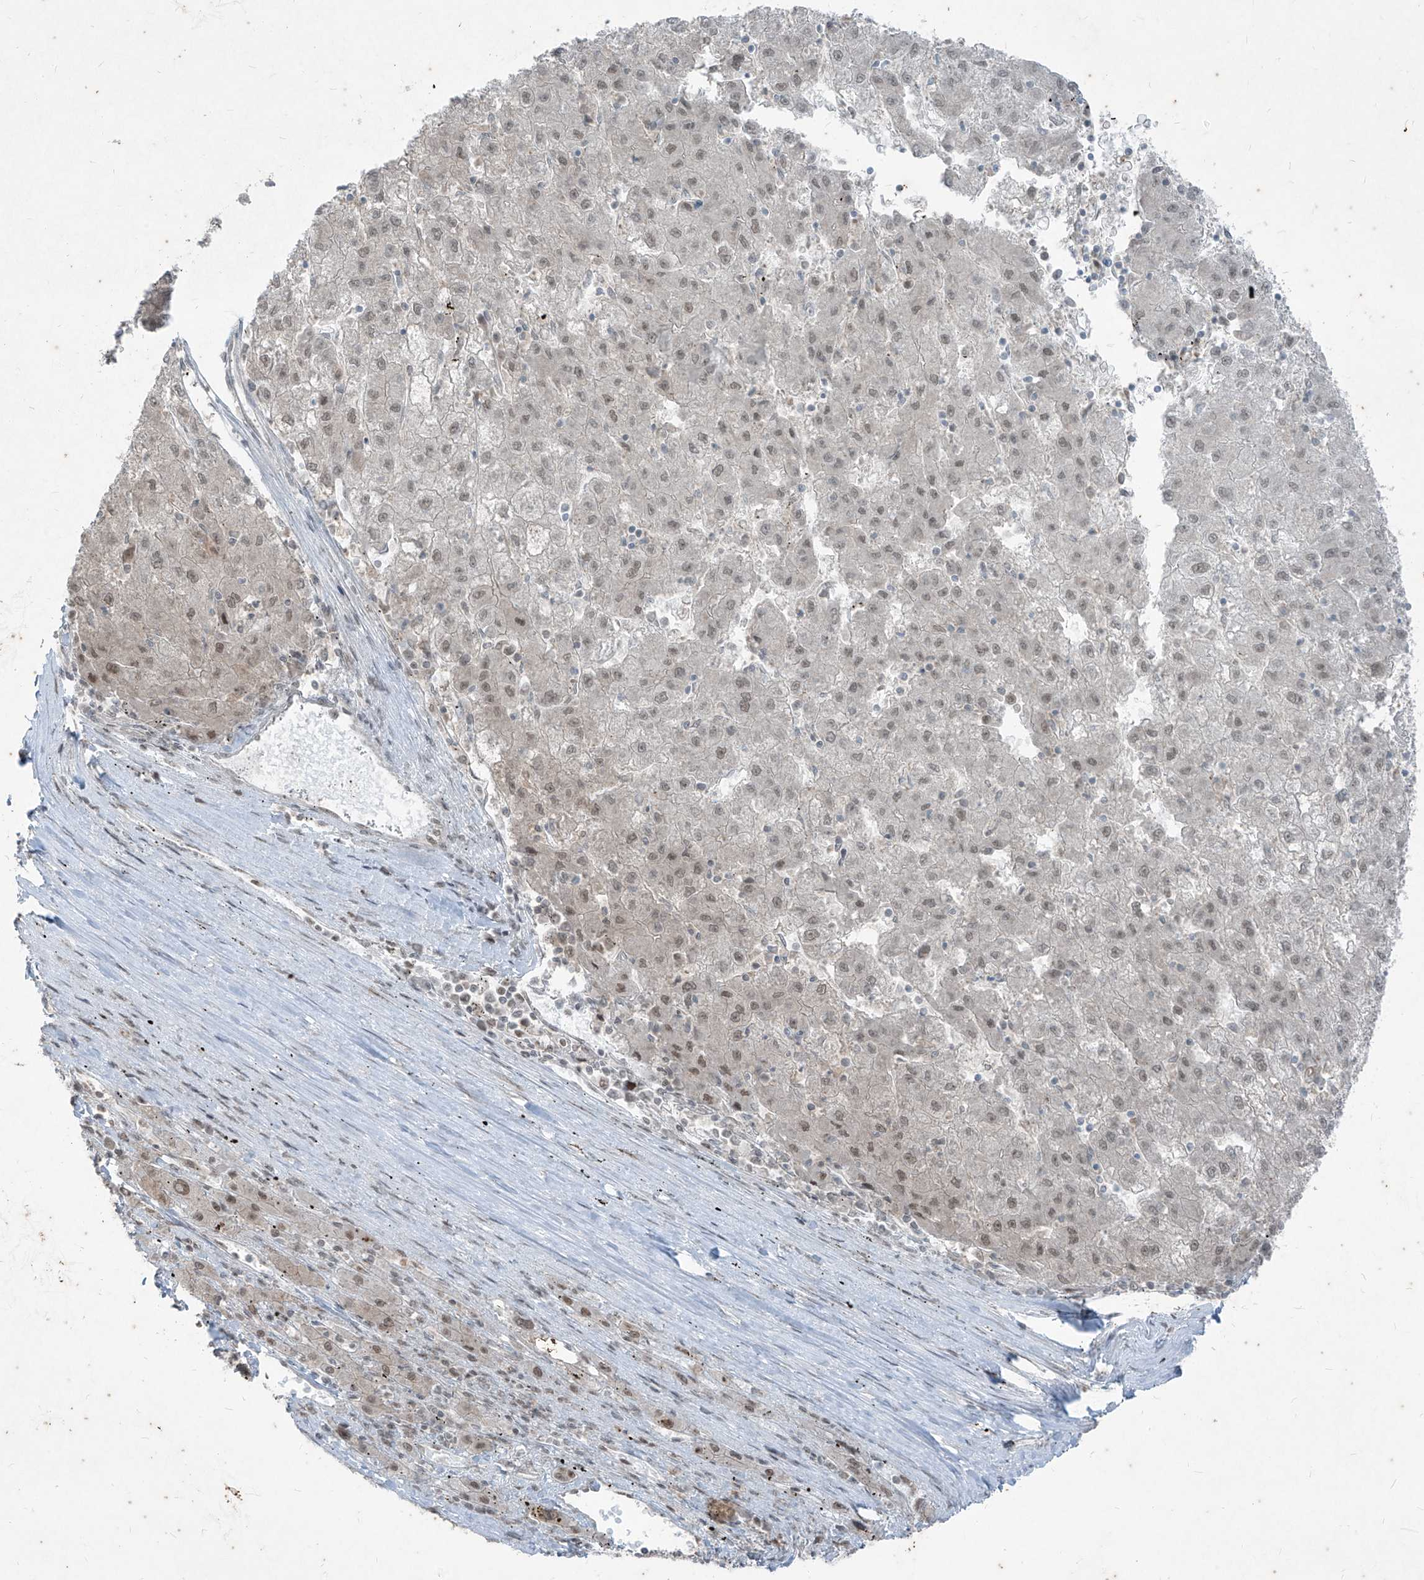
{"staining": {"intensity": "weak", "quantity": ">75%", "location": "nuclear"}, "tissue": "liver cancer", "cell_type": "Tumor cells", "image_type": "cancer", "snomed": [{"axis": "morphology", "description": "Carcinoma, Hepatocellular, NOS"}, {"axis": "topography", "description": "Liver"}], "caption": "This is an image of IHC staining of liver cancer, which shows weak staining in the nuclear of tumor cells.", "gene": "ZNF354B", "patient": {"sex": "male", "age": 72}}